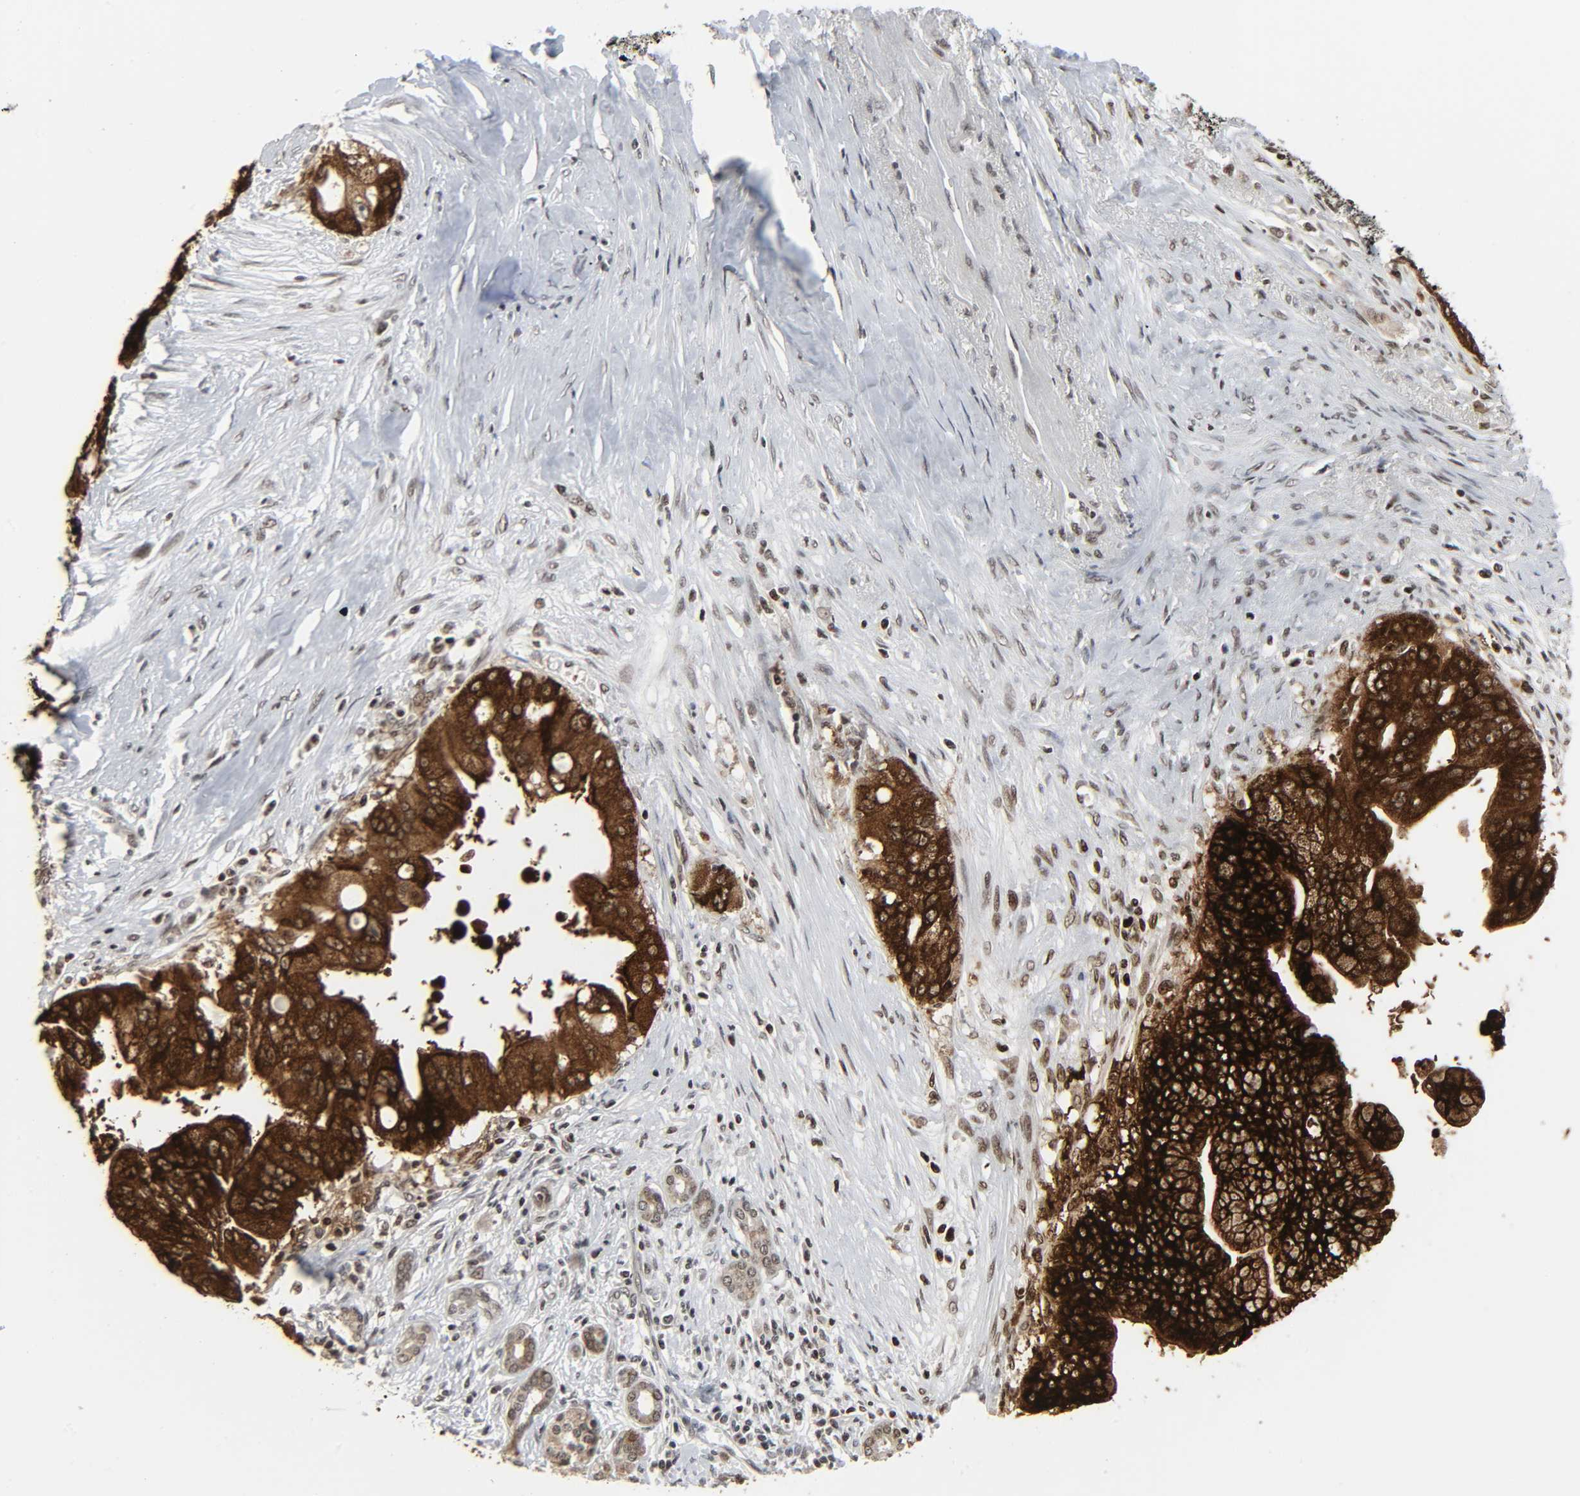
{"staining": {"intensity": "strong", "quantity": ">75%", "location": "cytoplasmic/membranous"}, "tissue": "pancreatic cancer", "cell_type": "Tumor cells", "image_type": "cancer", "snomed": [{"axis": "morphology", "description": "Adenocarcinoma, NOS"}, {"axis": "topography", "description": "Pancreas"}], "caption": "Pancreatic cancer was stained to show a protein in brown. There is high levels of strong cytoplasmic/membranous expression in about >75% of tumor cells. (IHC, brightfield microscopy, high magnification).", "gene": "MUC1", "patient": {"sex": "male", "age": 59}}